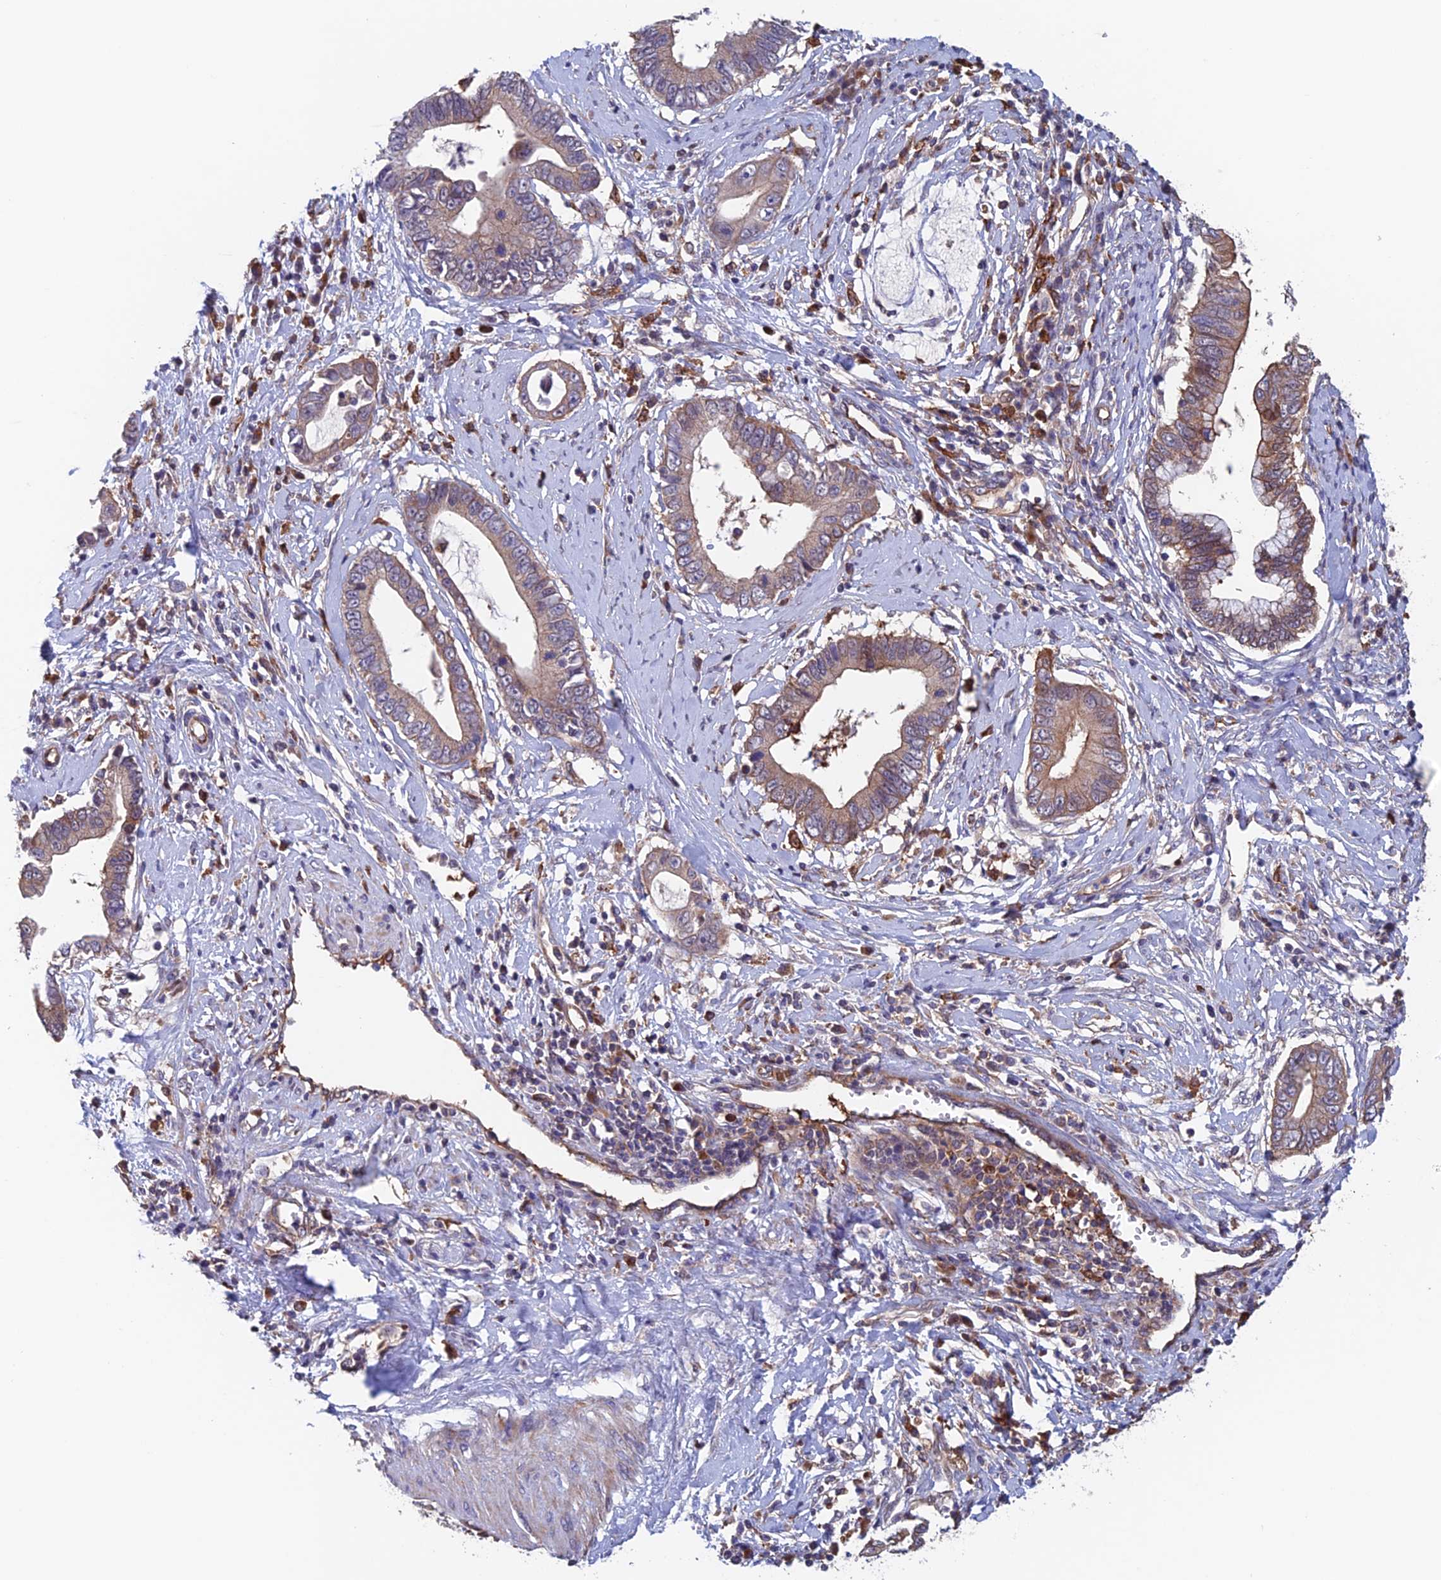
{"staining": {"intensity": "weak", "quantity": "25%-75%", "location": "cytoplasmic/membranous"}, "tissue": "cervical cancer", "cell_type": "Tumor cells", "image_type": "cancer", "snomed": [{"axis": "morphology", "description": "Adenocarcinoma, NOS"}, {"axis": "topography", "description": "Cervix"}], "caption": "Cervical cancer stained for a protein (brown) reveals weak cytoplasmic/membranous positive positivity in about 25%-75% of tumor cells.", "gene": "NUDT16L1", "patient": {"sex": "female", "age": 44}}